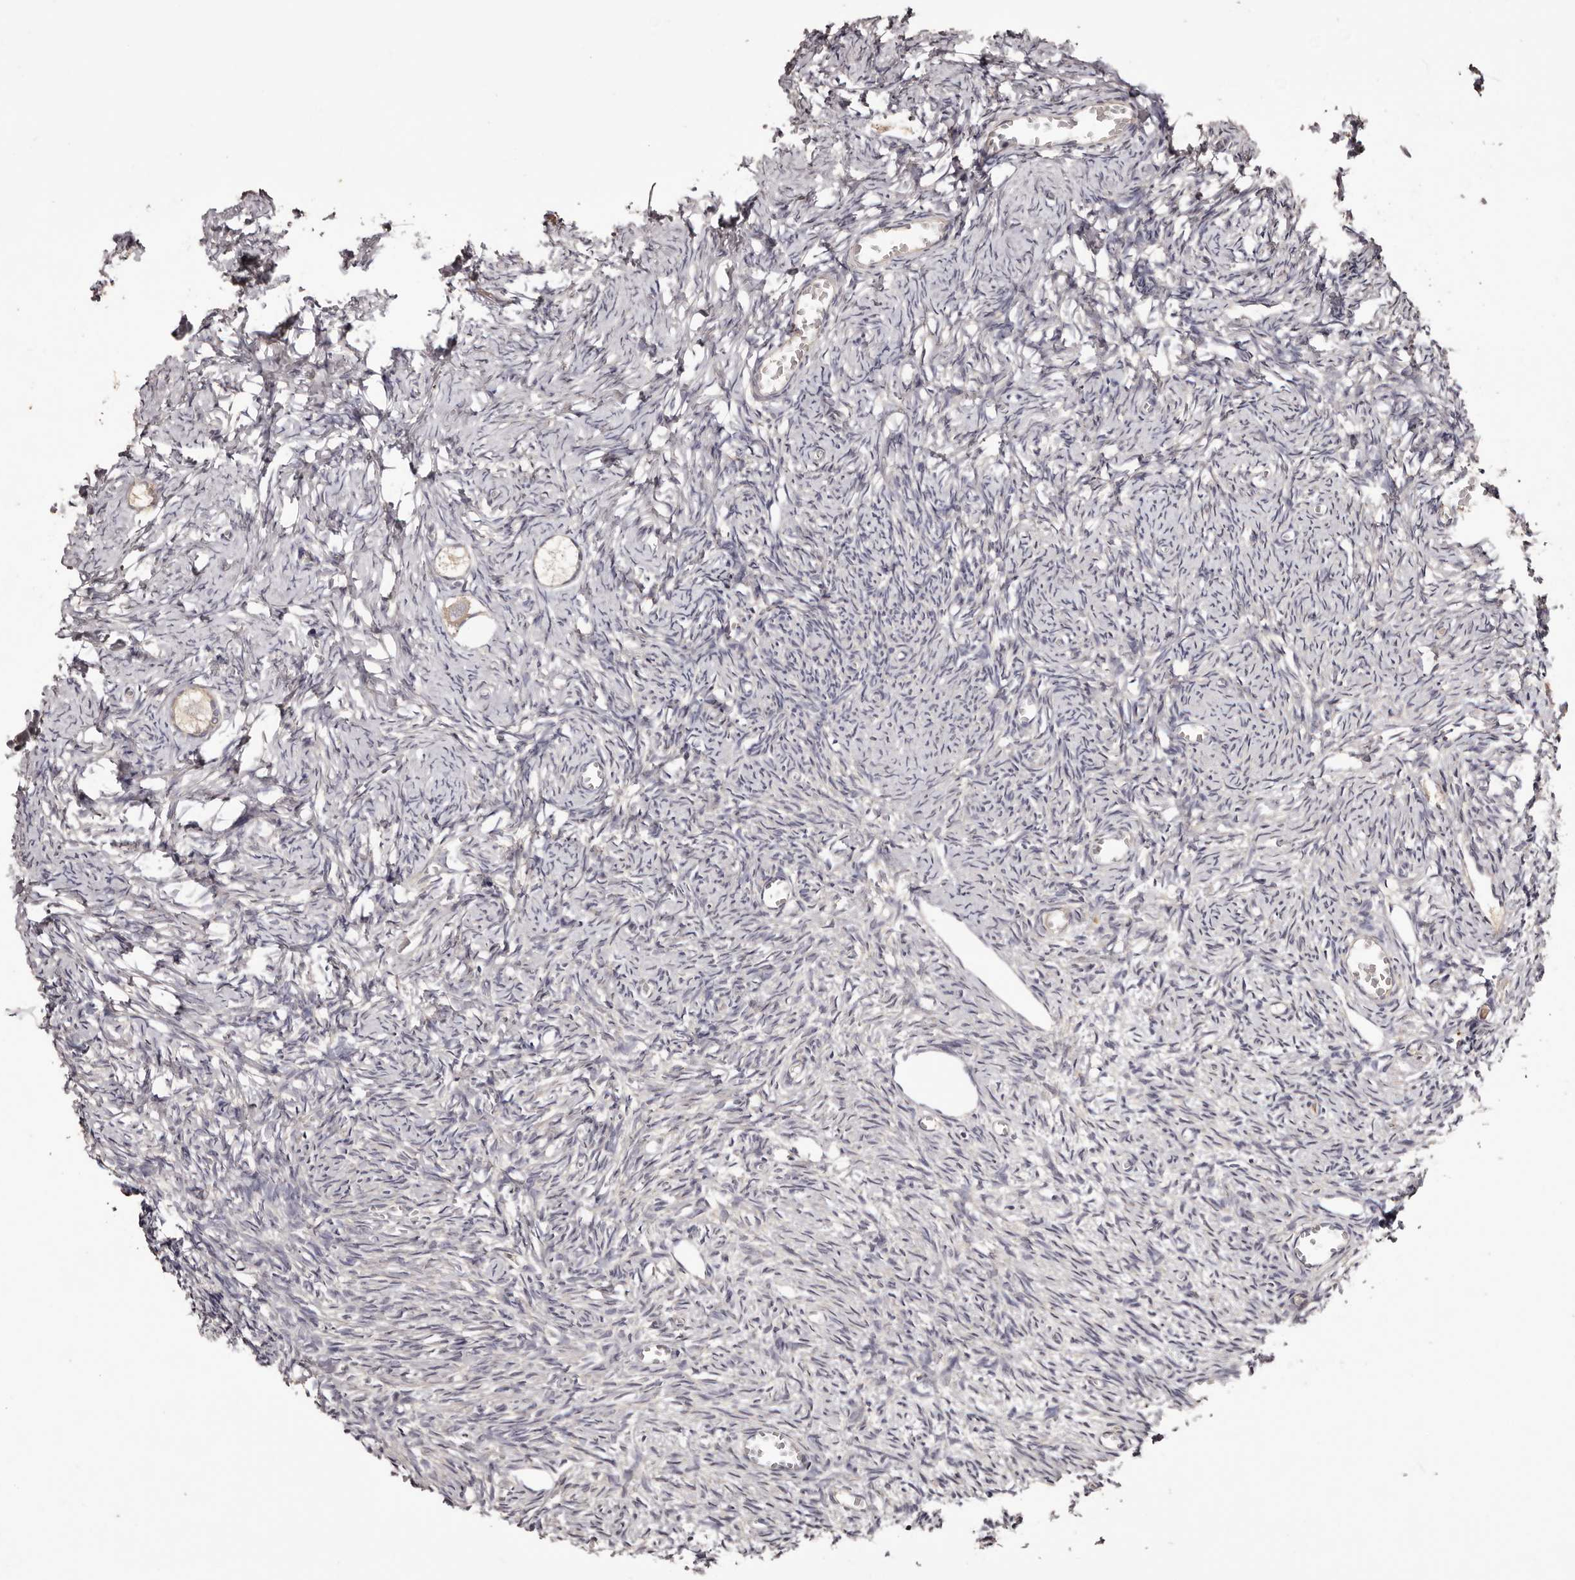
{"staining": {"intensity": "negative", "quantity": "none", "location": "none"}, "tissue": "ovary", "cell_type": "Follicle cells", "image_type": "normal", "snomed": [{"axis": "morphology", "description": "Normal tissue, NOS"}, {"axis": "topography", "description": "Ovary"}], "caption": "An immunohistochemistry (IHC) histopathology image of unremarkable ovary is shown. There is no staining in follicle cells of ovary.", "gene": "ETNK1", "patient": {"sex": "female", "age": 27}}